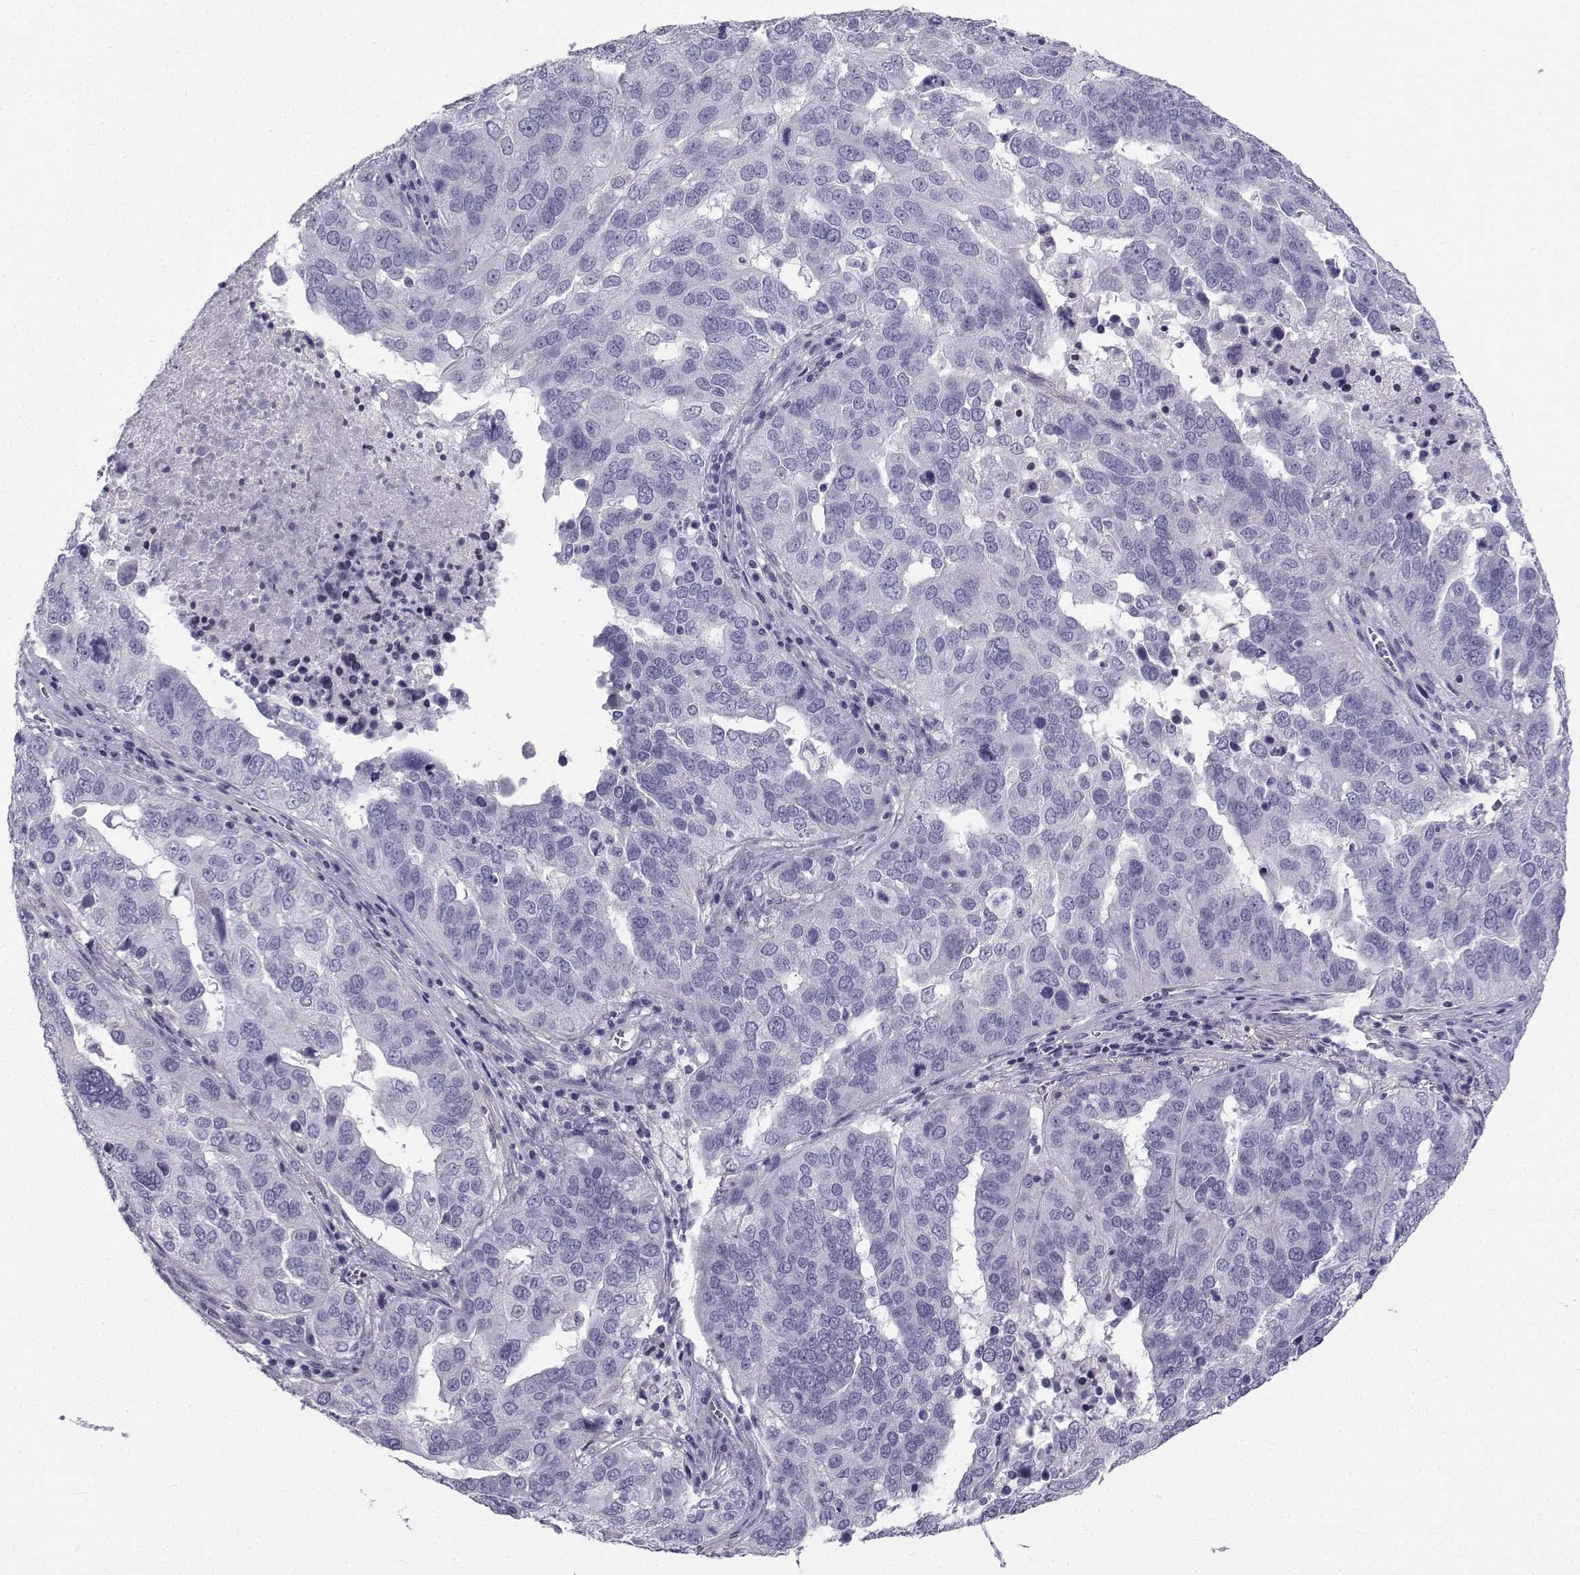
{"staining": {"intensity": "negative", "quantity": "none", "location": "none"}, "tissue": "ovarian cancer", "cell_type": "Tumor cells", "image_type": "cancer", "snomed": [{"axis": "morphology", "description": "Carcinoma, endometroid"}, {"axis": "topography", "description": "Soft tissue"}, {"axis": "topography", "description": "Ovary"}], "caption": "The immunohistochemistry (IHC) image has no significant expression in tumor cells of ovarian endometroid carcinoma tissue.", "gene": "SPANXD", "patient": {"sex": "female", "age": 52}}